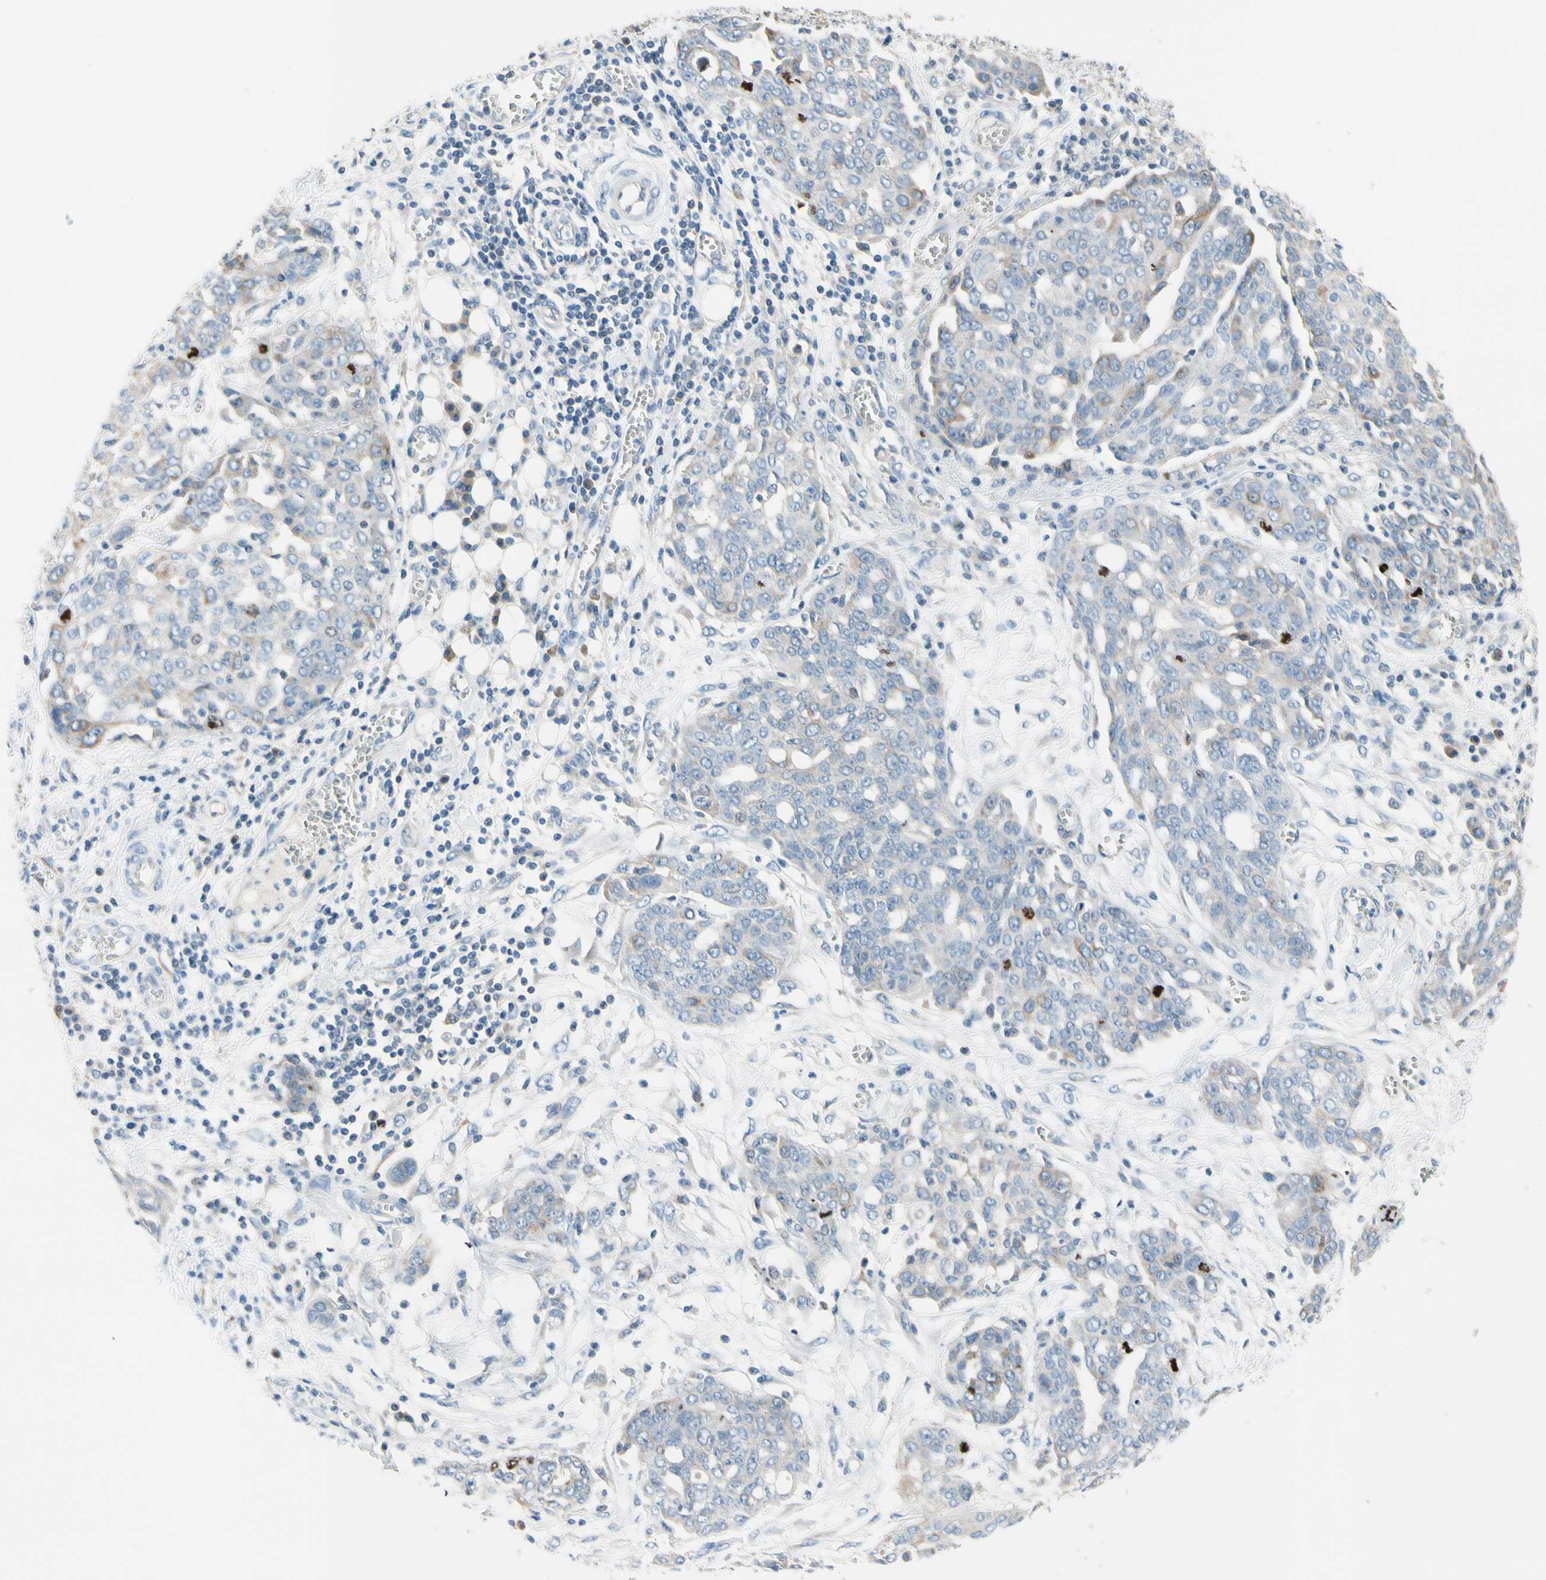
{"staining": {"intensity": "weak", "quantity": "<25%", "location": "cytoplasmic/membranous"}, "tissue": "ovarian cancer", "cell_type": "Tumor cells", "image_type": "cancer", "snomed": [{"axis": "morphology", "description": "Cystadenocarcinoma, serous, NOS"}, {"axis": "topography", "description": "Soft tissue"}, {"axis": "topography", "description": "Ovary"}], "caption": "Serous cystadenocarcinoma (ovarian) was stained to show a protein in brown. There is no significant positivity in tumor cells. (Immunohistochemistry (ihc), brightfield microscopy, high magnification).", "gene": "CKAP2", "patient": {"sex": "female", "age": 57}}